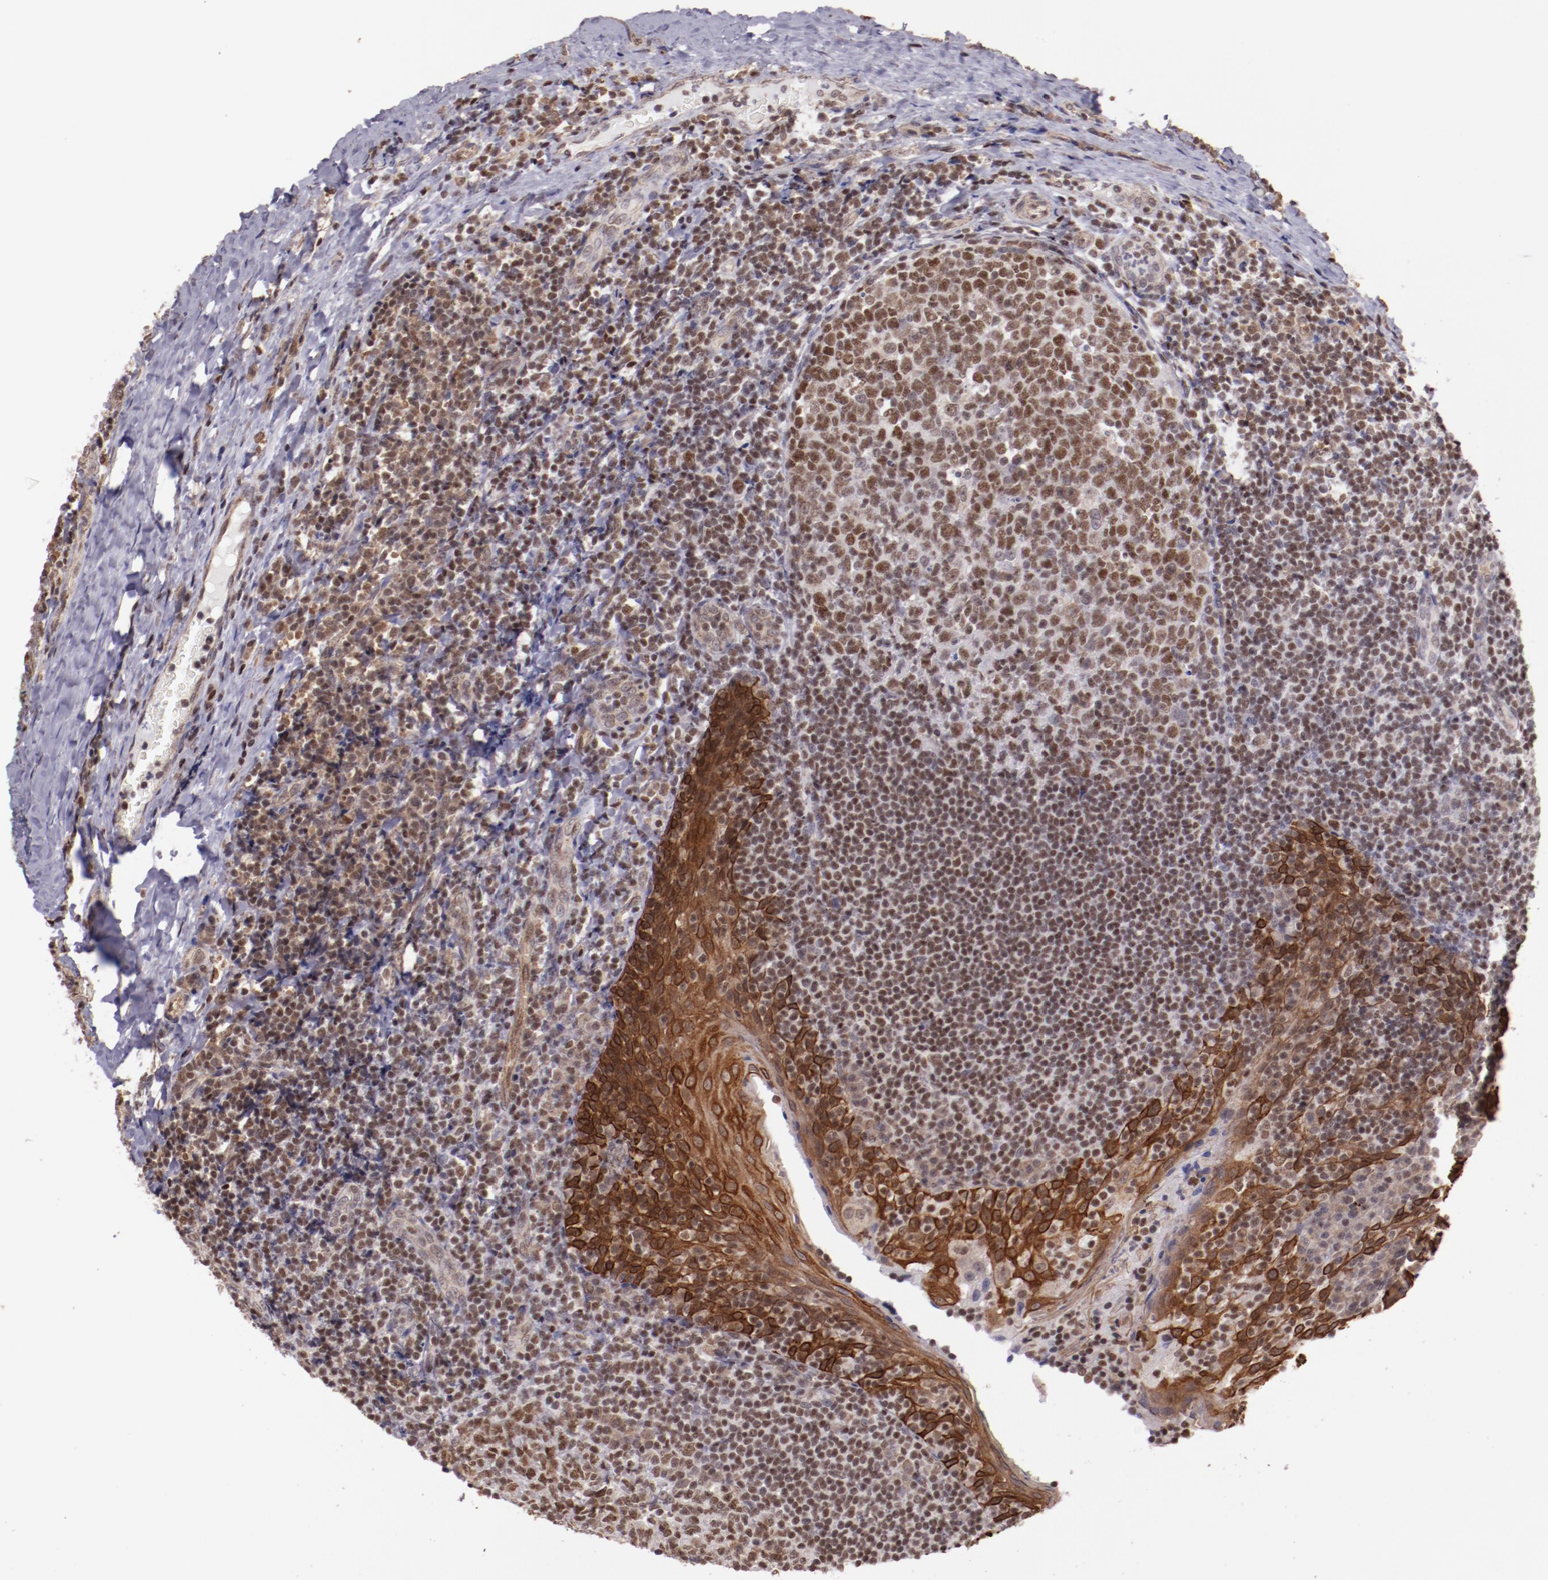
{"staining": {"intensity": "moderate", "quantity": ">75%", "location": "nuclear"}, "tissue": "tonsil", "cell_type": "Germinal center cells", "image_type": "normal", "snomed": [{"axis": "morphology", "description": "Normal tissue, NOS"}, {"axis": "topography", "description": "Tonsil"}], "caption": "Germinal center cells show moderate nuclear positivity in approximately >75% of cells in normal tonsil. The staining was performed using DAB (3,3'-diaminobenzidine), with brown indicating positive protein expression. Nuclei are stained blue with hematoxylin.", "gene": "ELF1", "patient": {"sex": "male", "age": 31}}